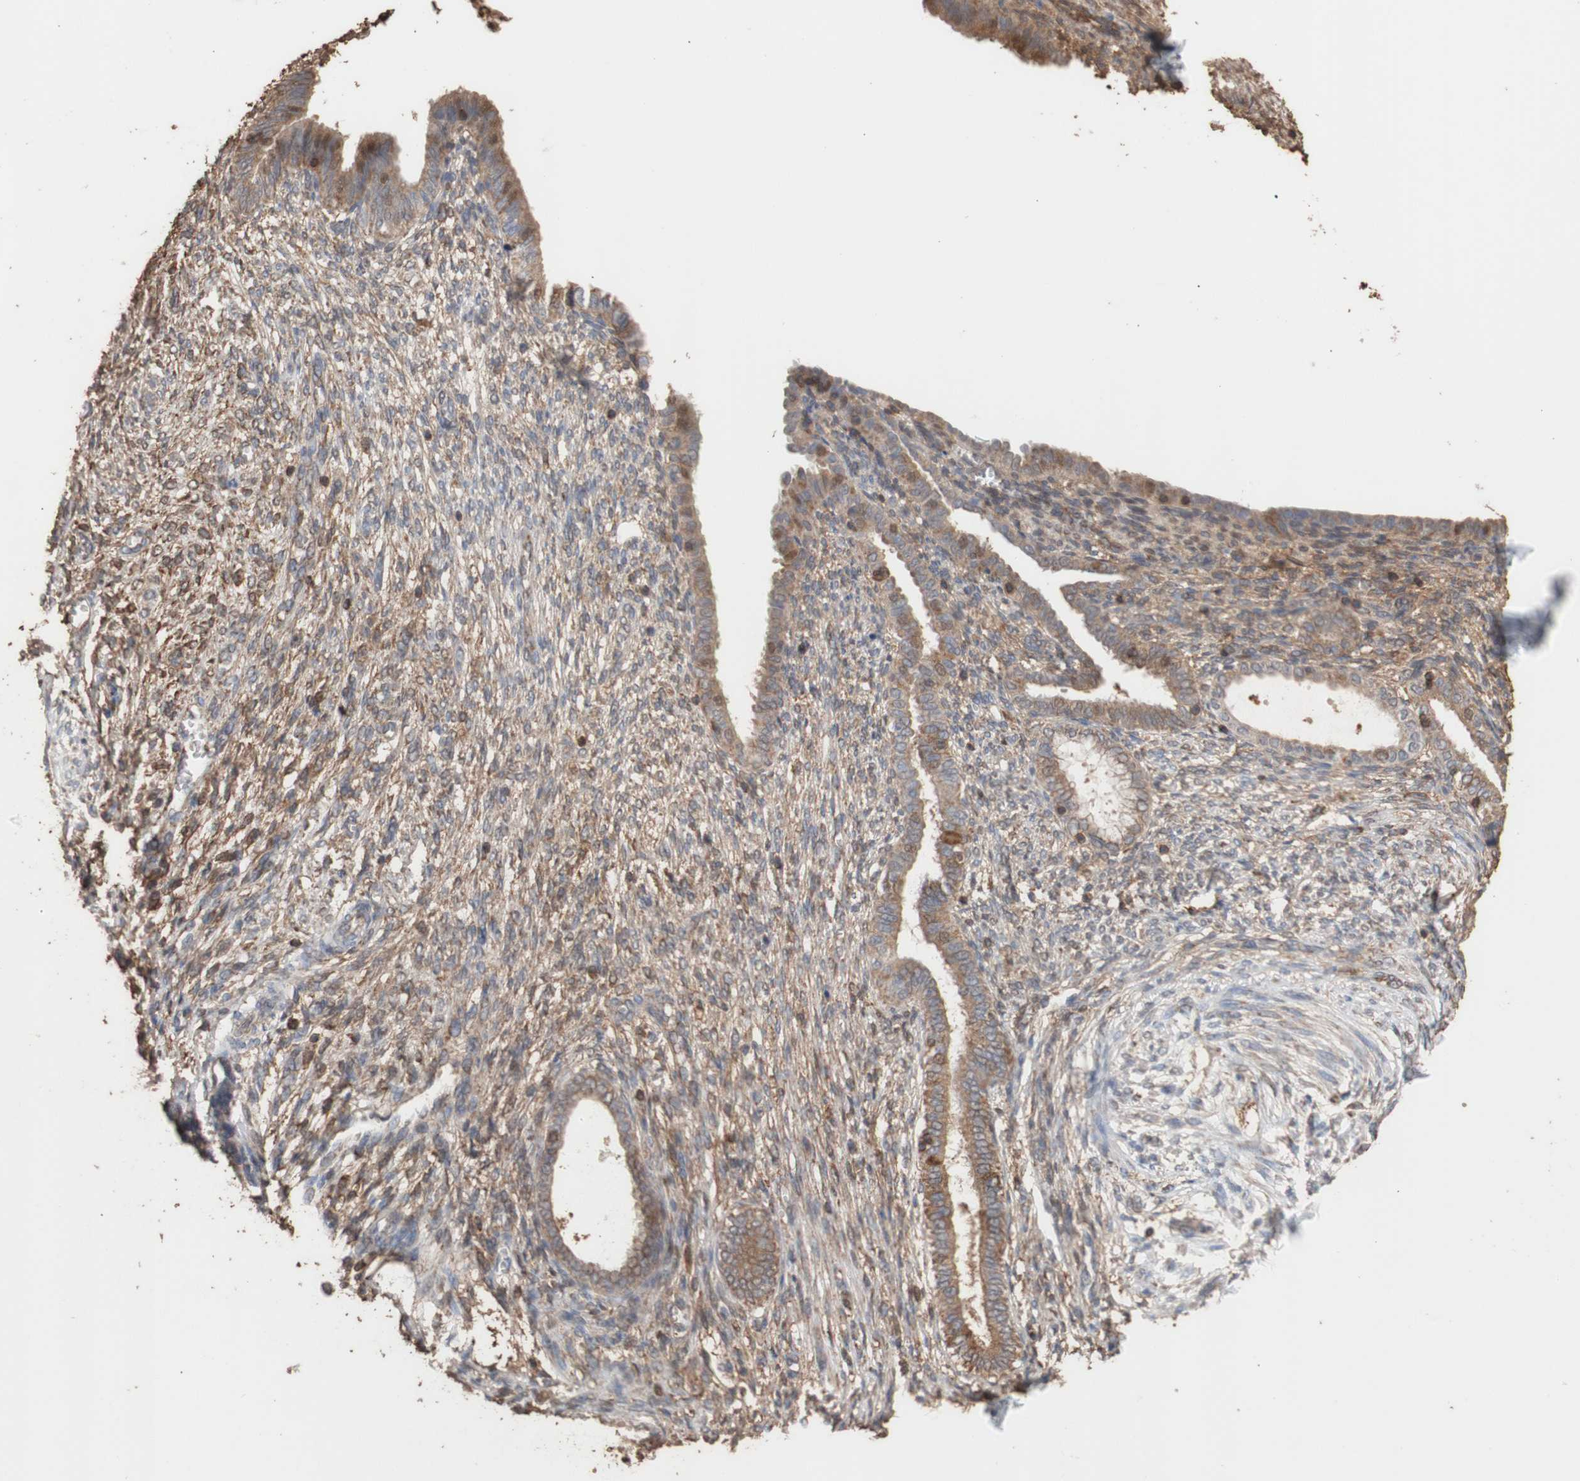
{"staining": {"intensity": "moderate", "quantity": ">75%", "location": "cytoplasmic/membranous"}, "tissue": "endometrium", "cell_type": "Cells in endometrial stroma", "image_type": "normal", "snomed": [{"axis": "morphology", "description": "Normal tissue, NOS"}, {"axis": "topography", "description": "Endometrium"}], "caption": "A photomicrograph of endometrium stained for a protein displays moderate cytoplasmic/membranous brown staining in cells in endometrial stroma.", "gene": "ALDH9A1", "patient": {"sex": "female", "age": 72}}